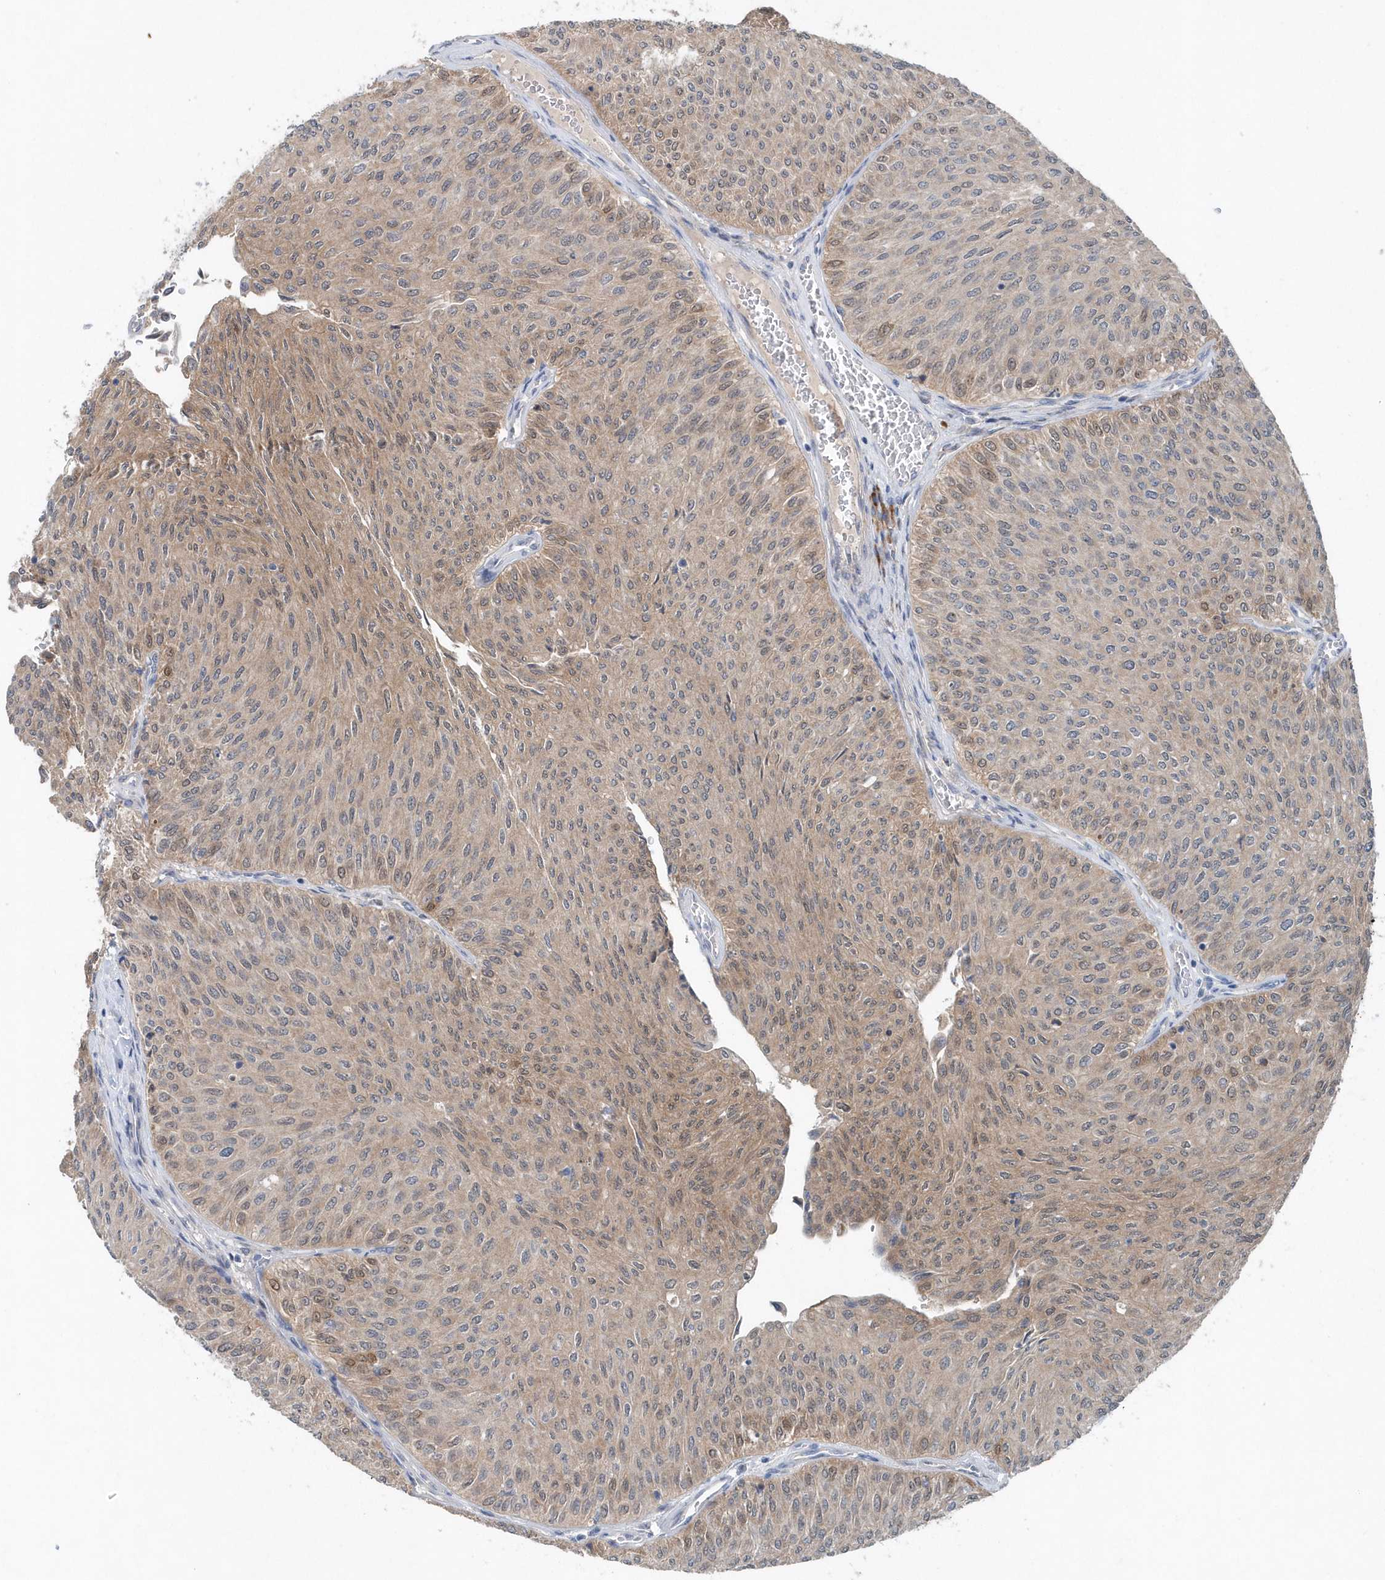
{"staining": {"intensity": "weak", "quantity": "25%-75%", "location": "cytoplasmic/membranous,nuclear"}, "tissue": "urothelial cancer", "cell_type": "Tumor cells", "image_type": "cancer", "snomed": [{"axis": "morphology", "description": "Urothelial carcinoma, Low grade"}, {"axis": "topography", "description": "Urinary bladder"}], "caption": "Urothelial cancer stained with a protein marker shows weak staining in tumor cells.", "gene": "PFN2", "patient": {"sex": "male", "age": 78}}